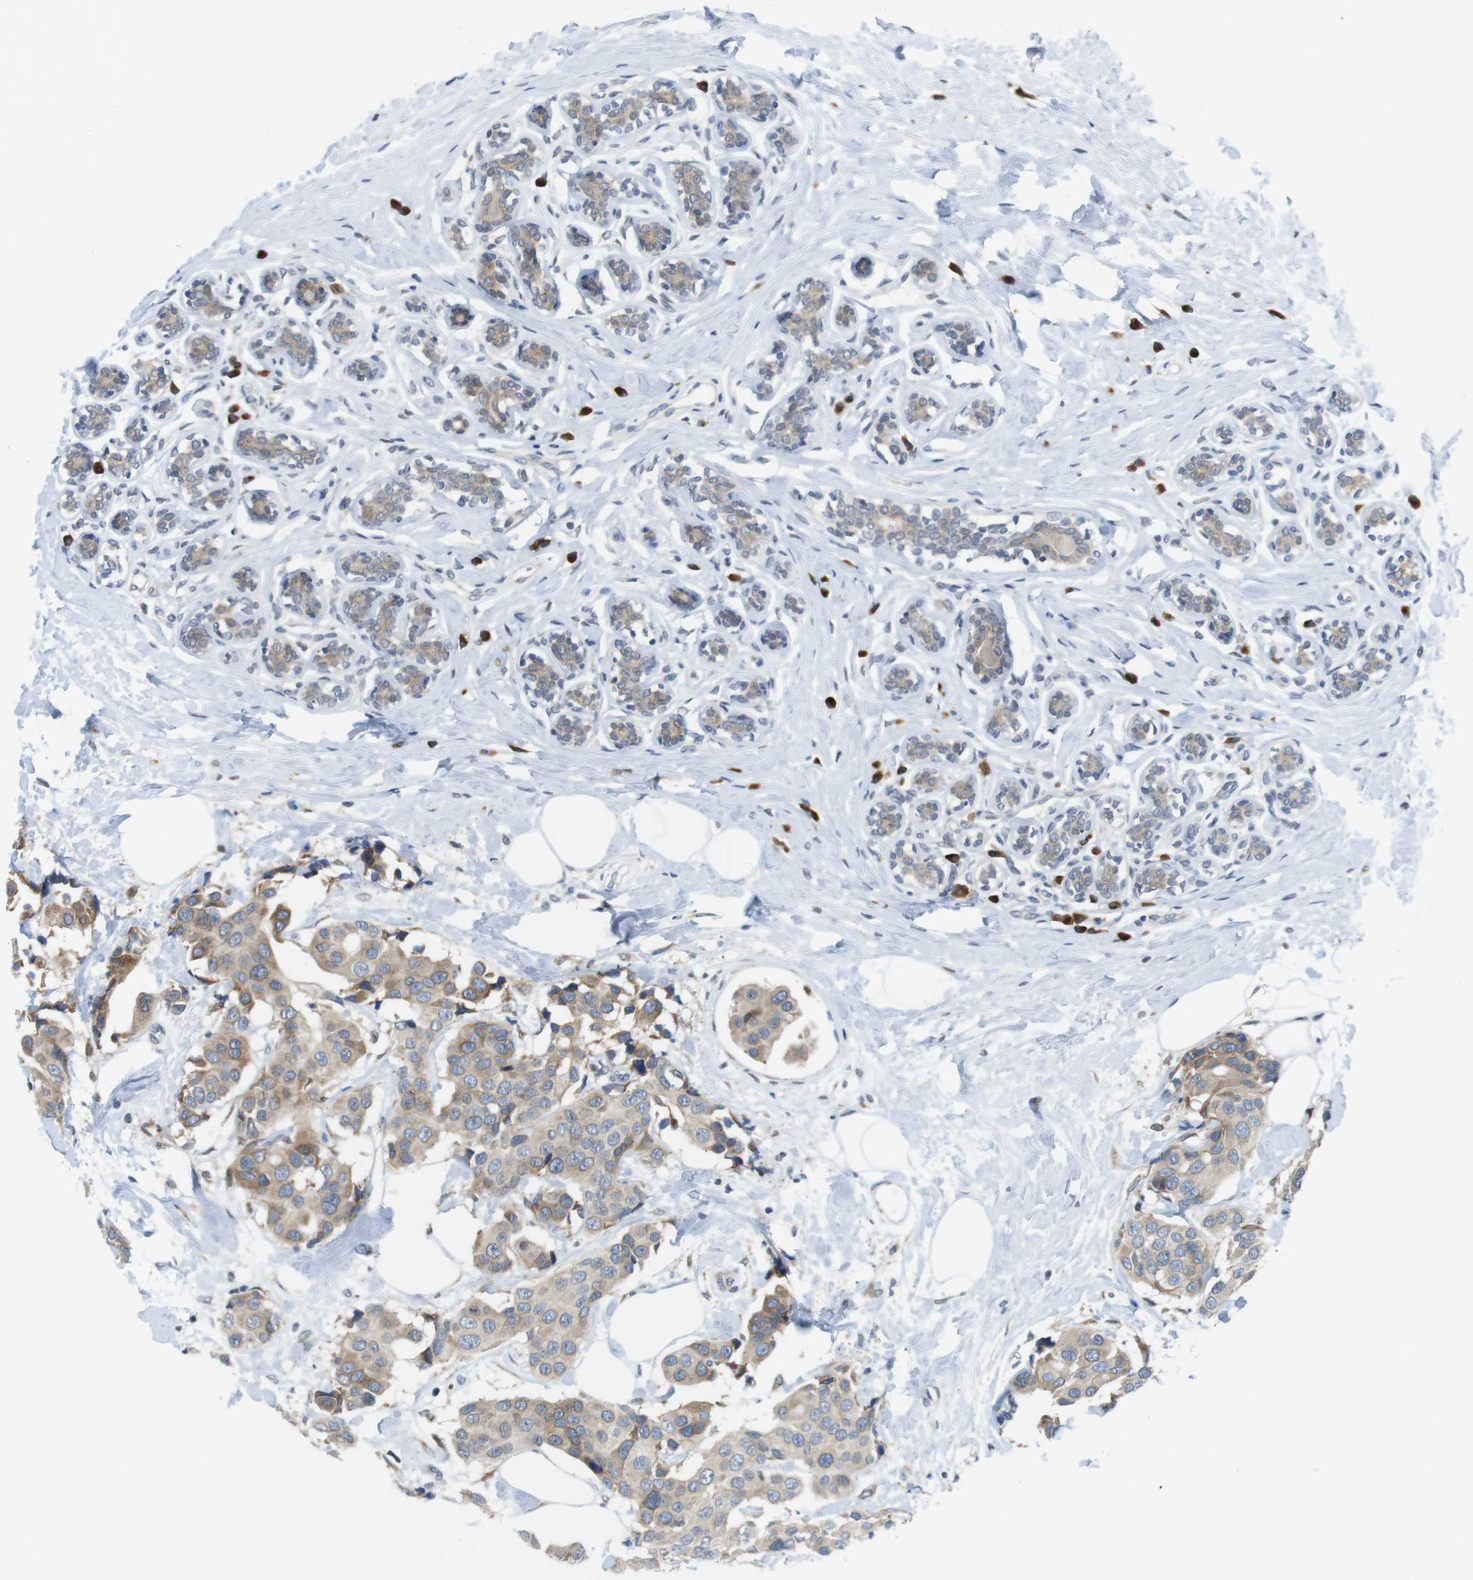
{"staining": {"intensity": "moderate", "quantity": "25%-75%", "location": "cytoplasmic/membranous"}, "tissue": "breast cancer", "cell_type": "Tumor cells", "image_type": "cancer", "snomed": [{"axis": "morphology", "description": "Normal tissue, NOS"}, {"axis": "morphology", "description": "Duct carcinoma"}, {"axis": "topography", "description": "Breast"}], "caption": "Immunohistochemical staining of human breast infiltrating ductal carcinoma displays medium levels of moderate cytoplasmic/membranous positivity in about 25%-75% of tumor cells.", "gene": "ERGIC3", "patient": {"sex": "female", "age": 39}}